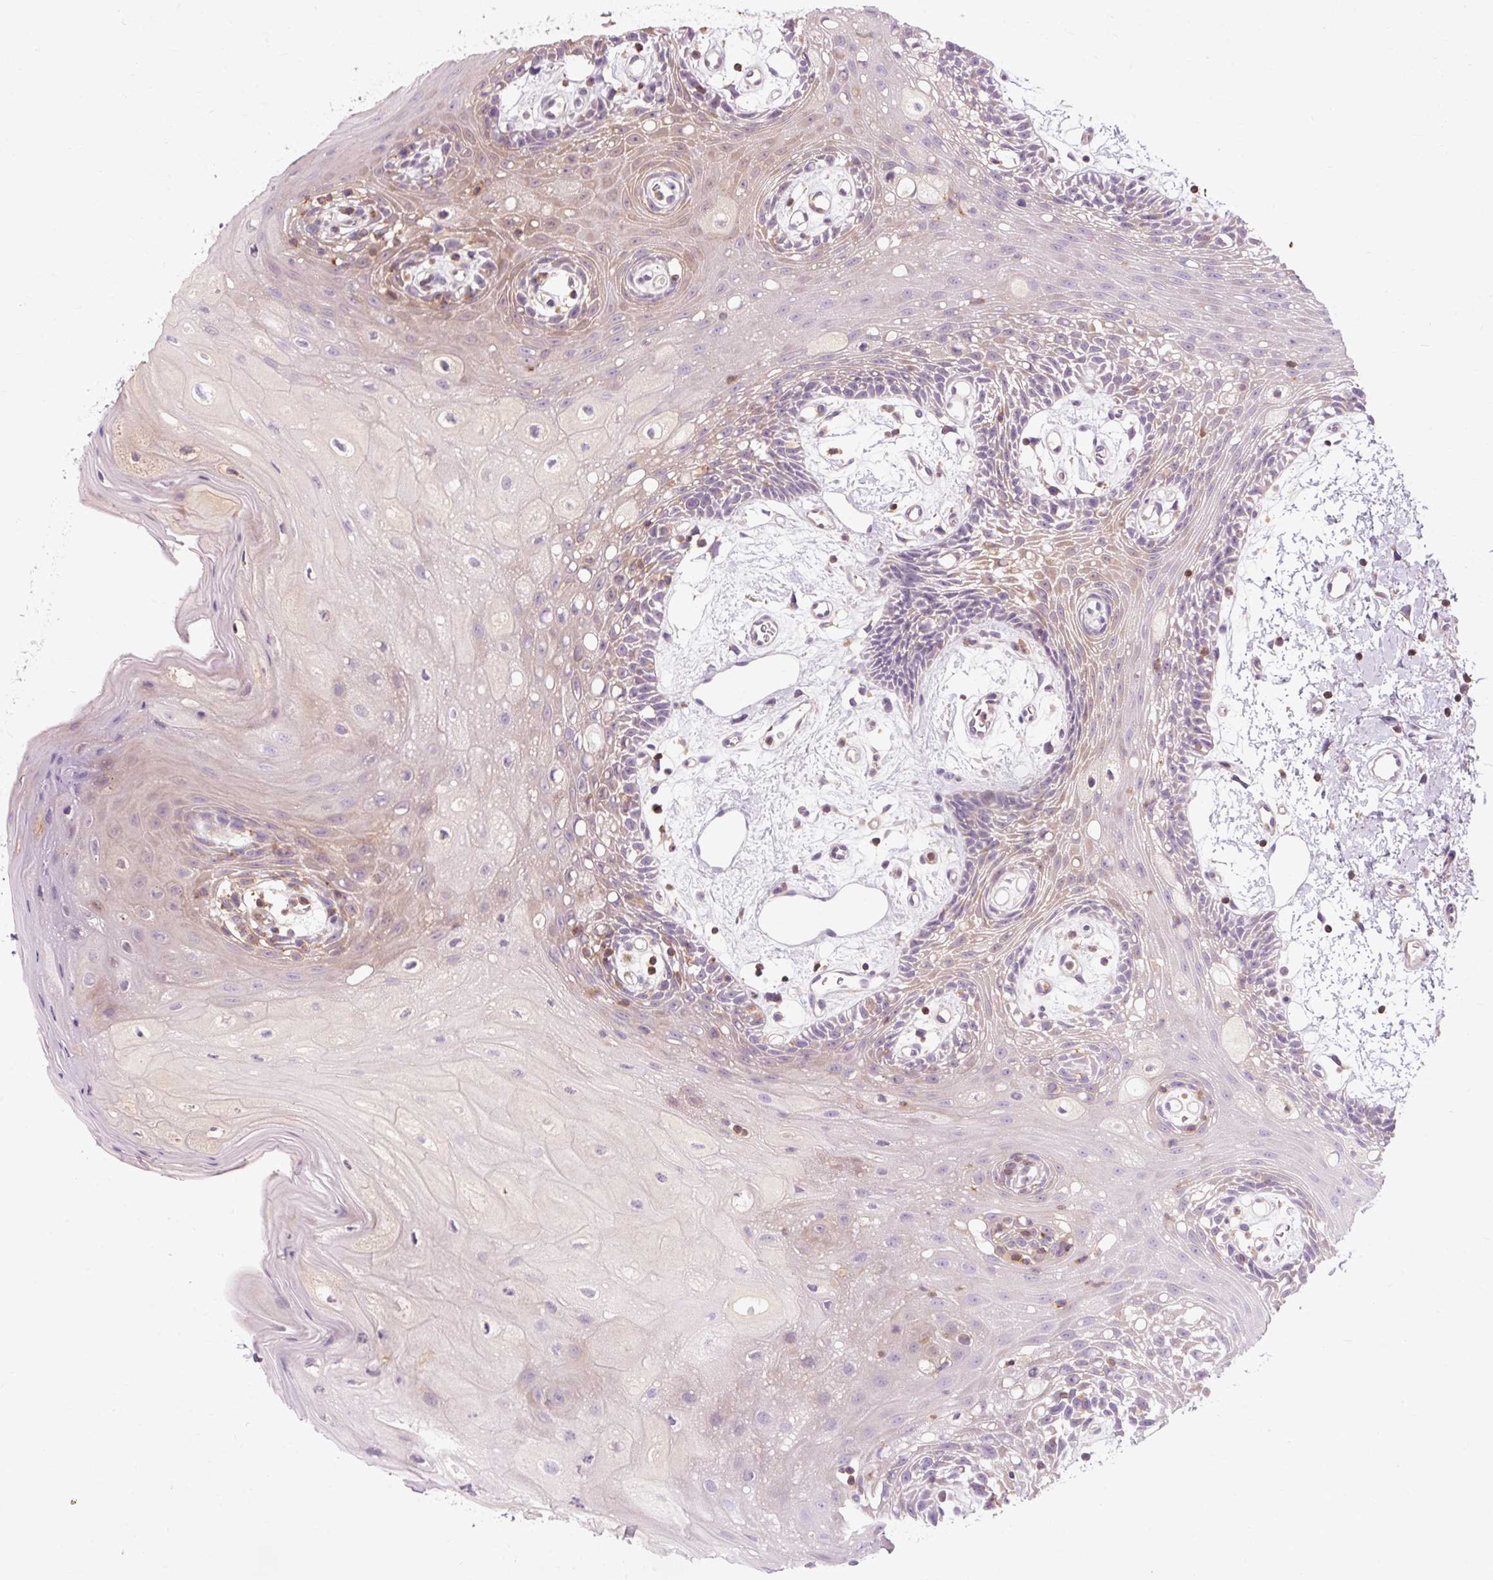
{"staining": {"intensity": "weak", "quantity": "<25%", "location": "cytoplasmic/membranous"}, "tissue": "oral mucosa", "cell_type": "Squamous epithelial cells", "image_type": "normal", "snomed": [{"axis": "morphology", "description": "Normal tissue, NOS"}, {"axis": "topography", "description": "Oral tissue"}], "caption": "A high-resolution micrograph shows immunohistochemistry (IHC) staining of normal oral mucosa, which shows no significant expression in squamous epithelial cells.", "gene": "TIGD2", "patient": {"sex": "female", "age": 59}}